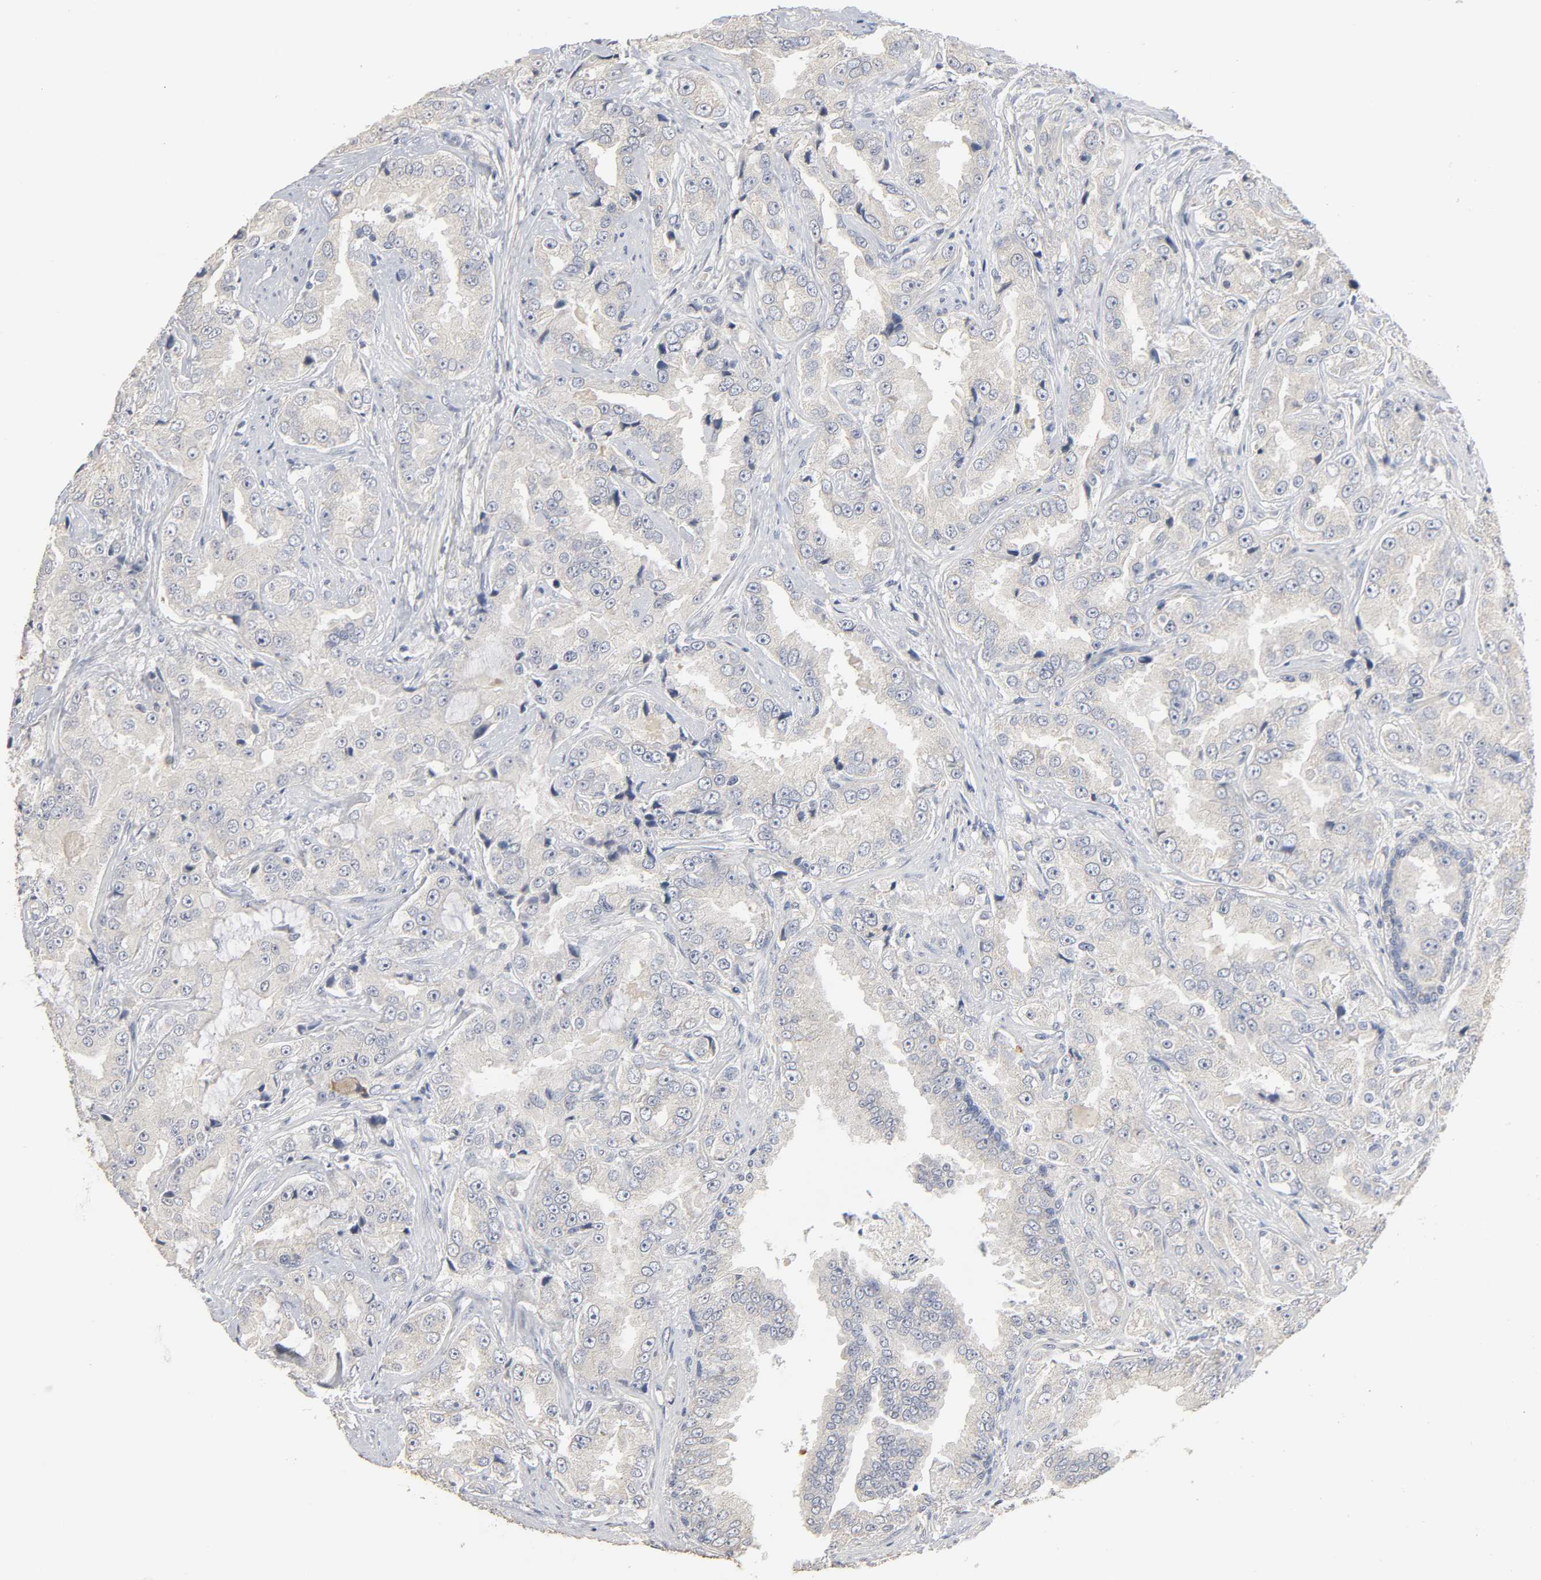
{"staining": {"intensity": "negative", "quantity": "none", "location": "none"}, "tissue": "prostate cancer", "cell_type": "Tumor cells", "image_type": "cancer", "snomed": [{"axis": "morphology", "description": "Adenocarcinoma, High grade"}, {"axis": "topography", "description": "Prostate"}], "caption": "The photomicrograph shows no significant positivity in tumor cells of prostate cancer. The staining is performed using DAB (3,3'-diaminobenzidine) brown chromogen with nuclei counter-stained in using hematoxylin.", "gene": "SLC10A2", "patient": {"sex": "male", "age": 73}}